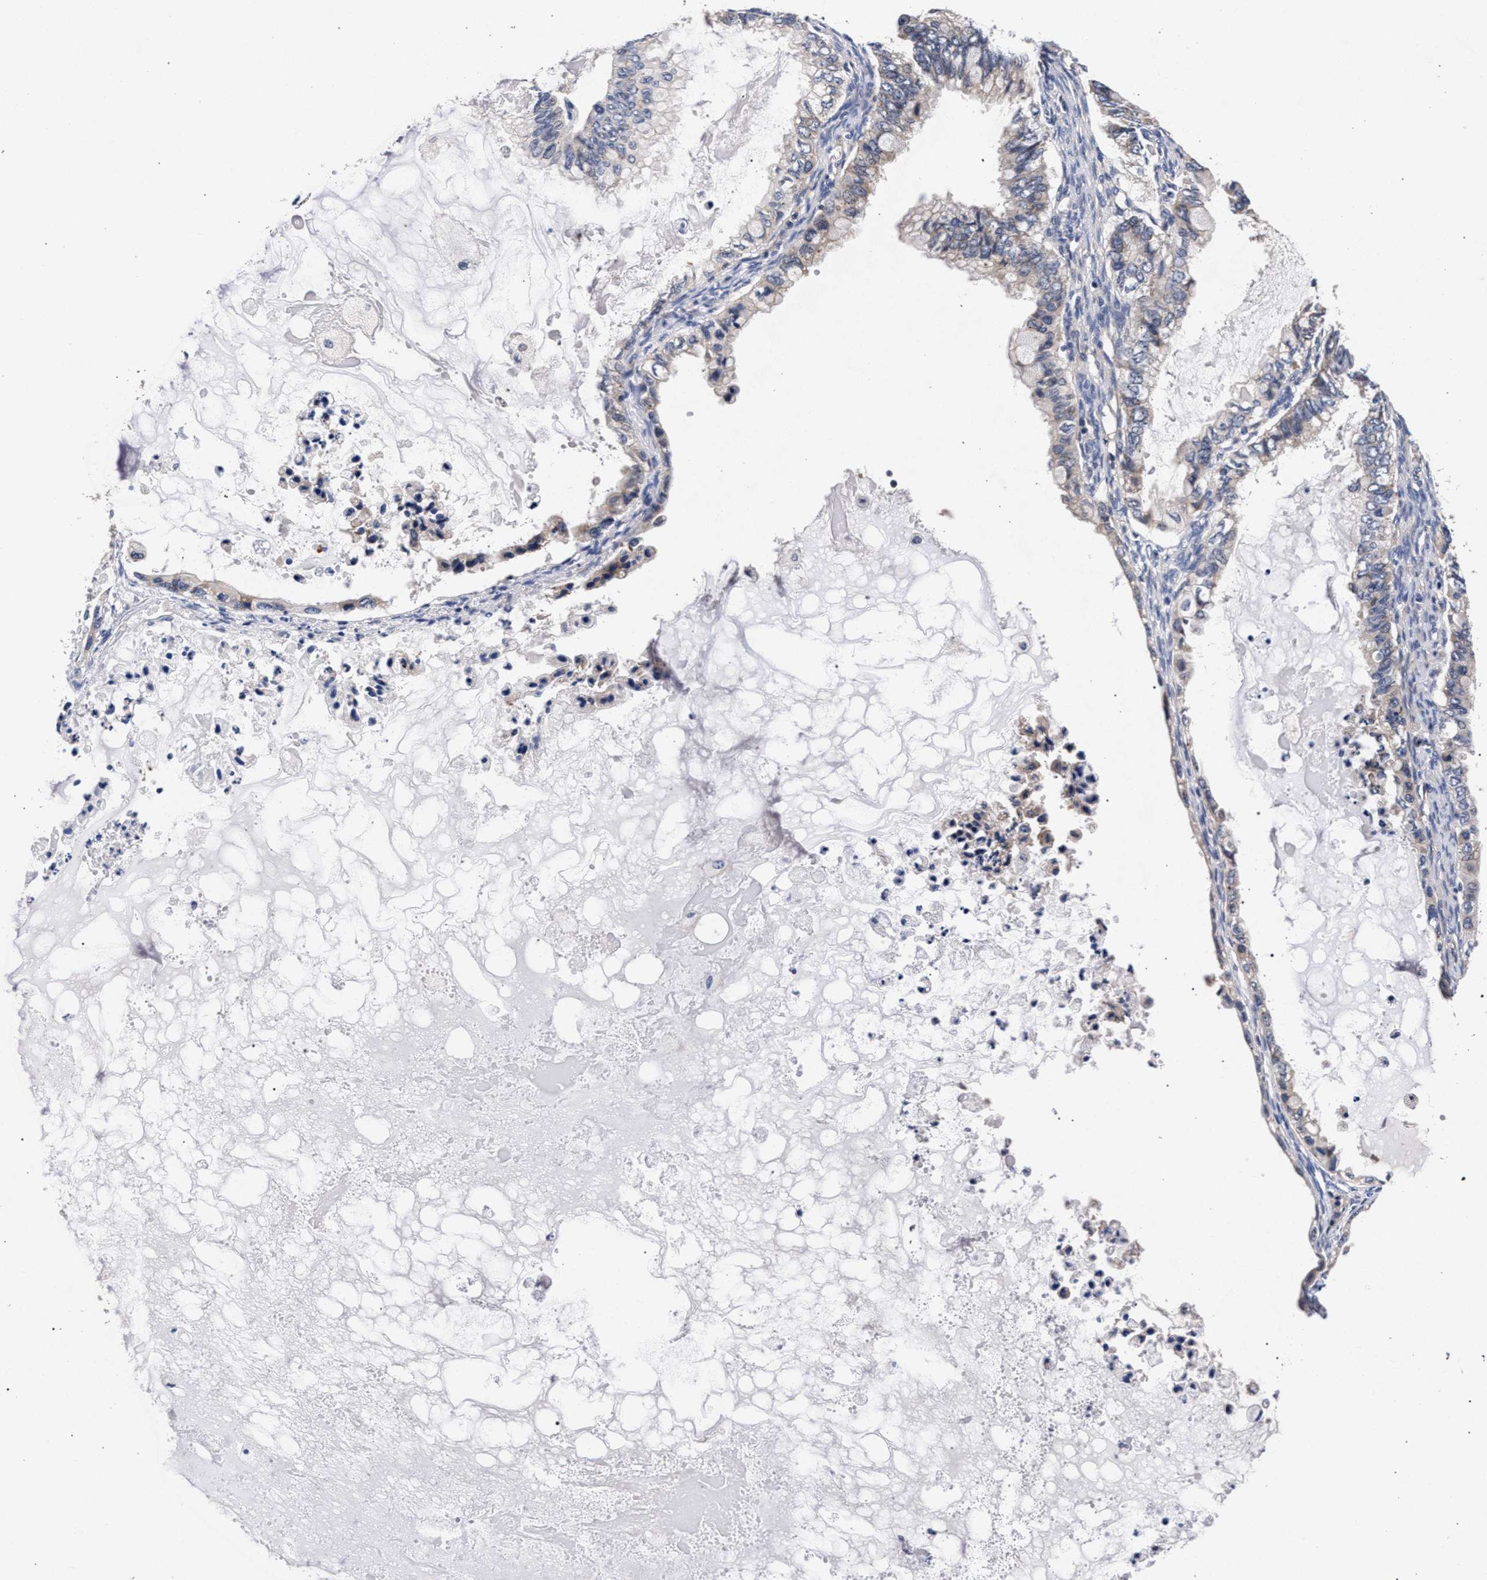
{"staining": {"intensity": "weak", "quantity": "<25%", "location": "cytoplasmic/membranous"}, "tissue": "ovarian cancer", "cell_type": "Tumor cells", "image_type": "cancer", "snomed": [{"axis": "morphology", "description": "Cystadenocarcinoma, mucinous, NOS"}, {"axis": "topography", "description": "Ovary"}], "caption": "Immunohistochemical staining of ovarian cancer displays no significant positivity in tumor cells.", "gene": "CFAP95", "patient": {"sex": "female", "age": 80}}